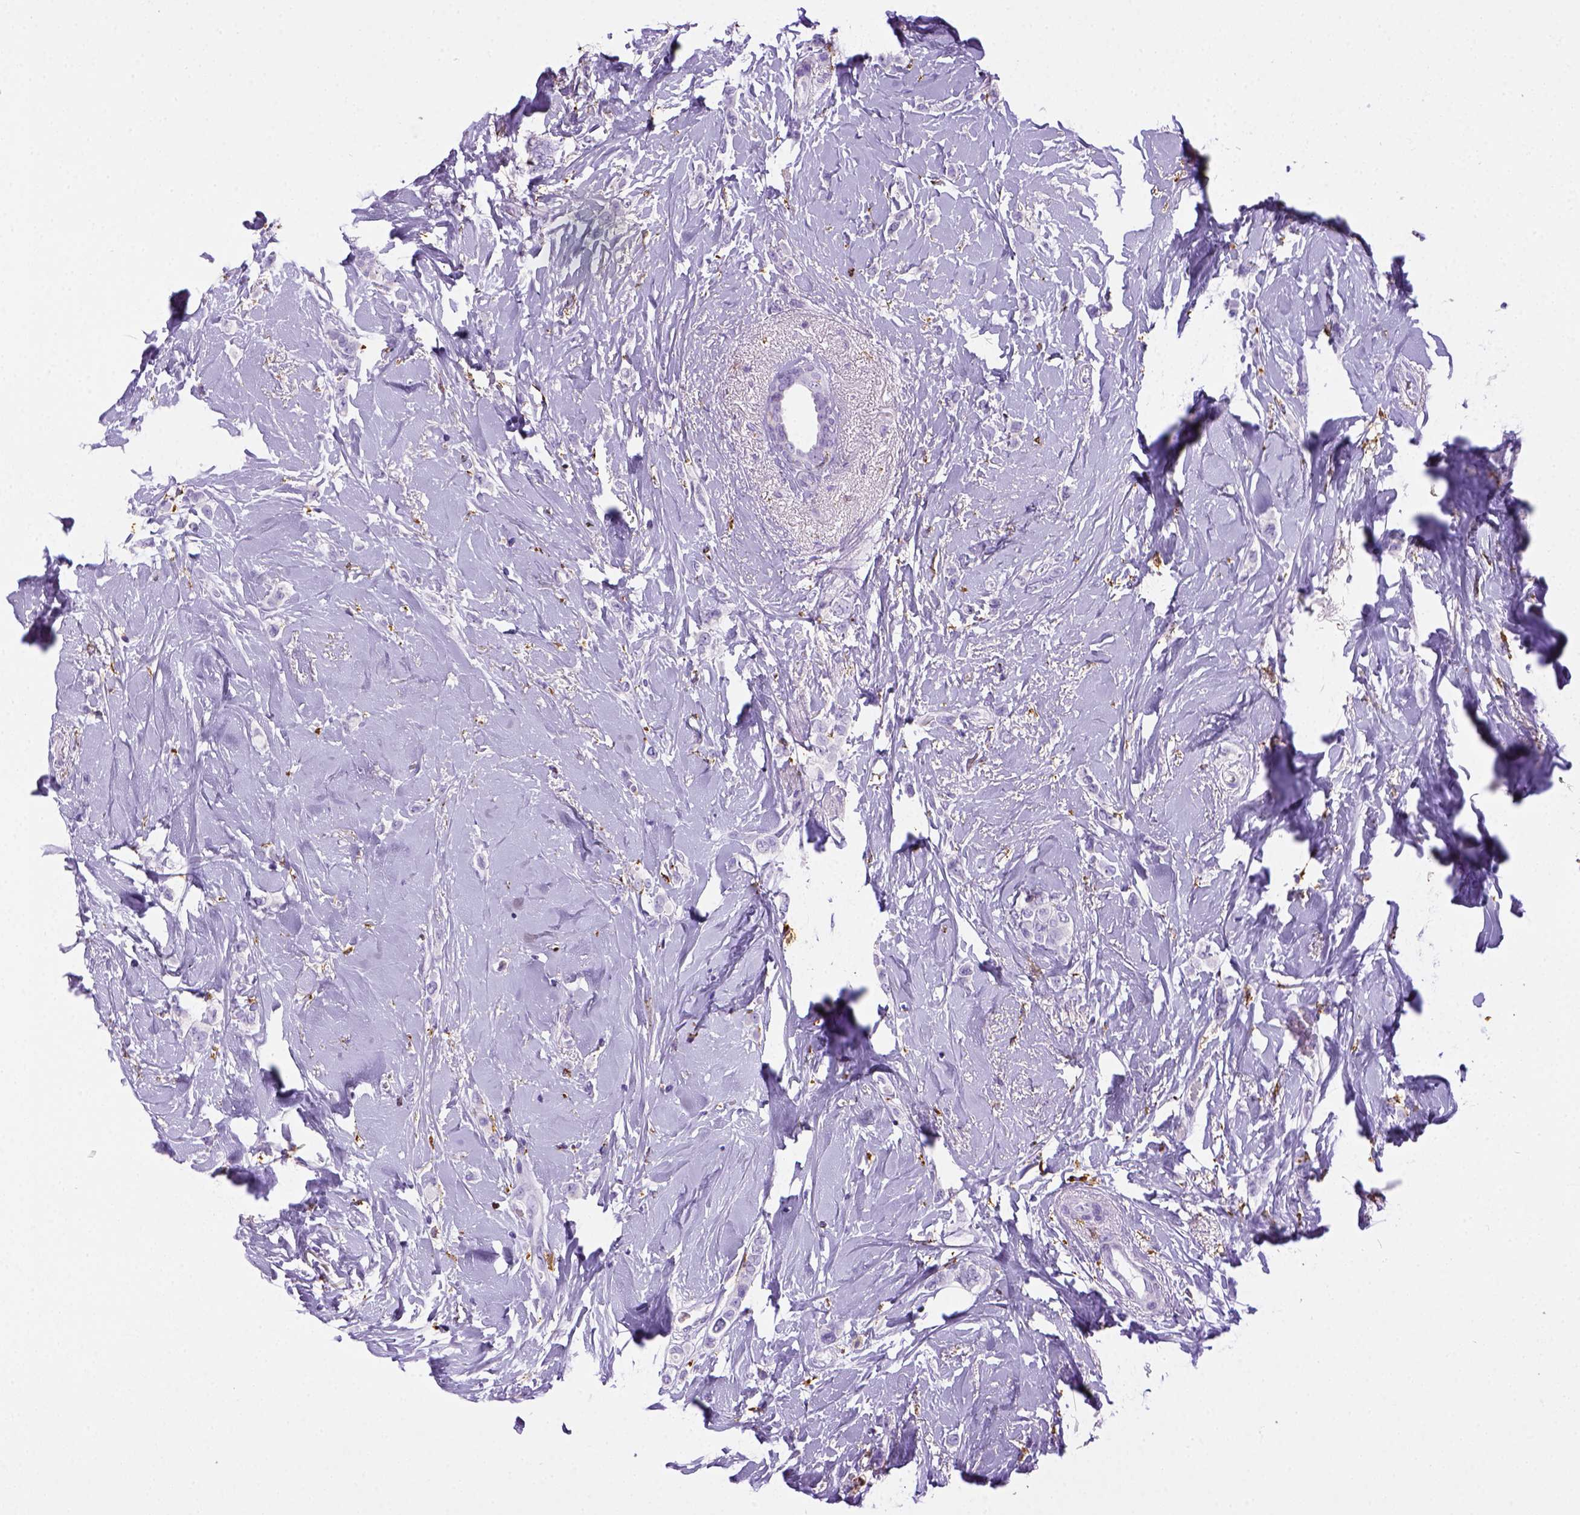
{"staining": {"intensity": "negative", "quantity": "none", "location": "none"}, "tissue": "breast cancer", "cell_type": "Tumor cells", "image_type": "cancer", "snomed": [{"axis": "morphology", "description": "Lobular carcinoma"}, {"axis": "topography", "description": "Breast"}], "caption": "Immunohistochemistry micrograph of human breast cancer (lobular carcinoma) stained for a protein (brown), which displays no staining in tumor cells.", "gene": "CD68", "patient": {"sex": "female", "age": 66}}